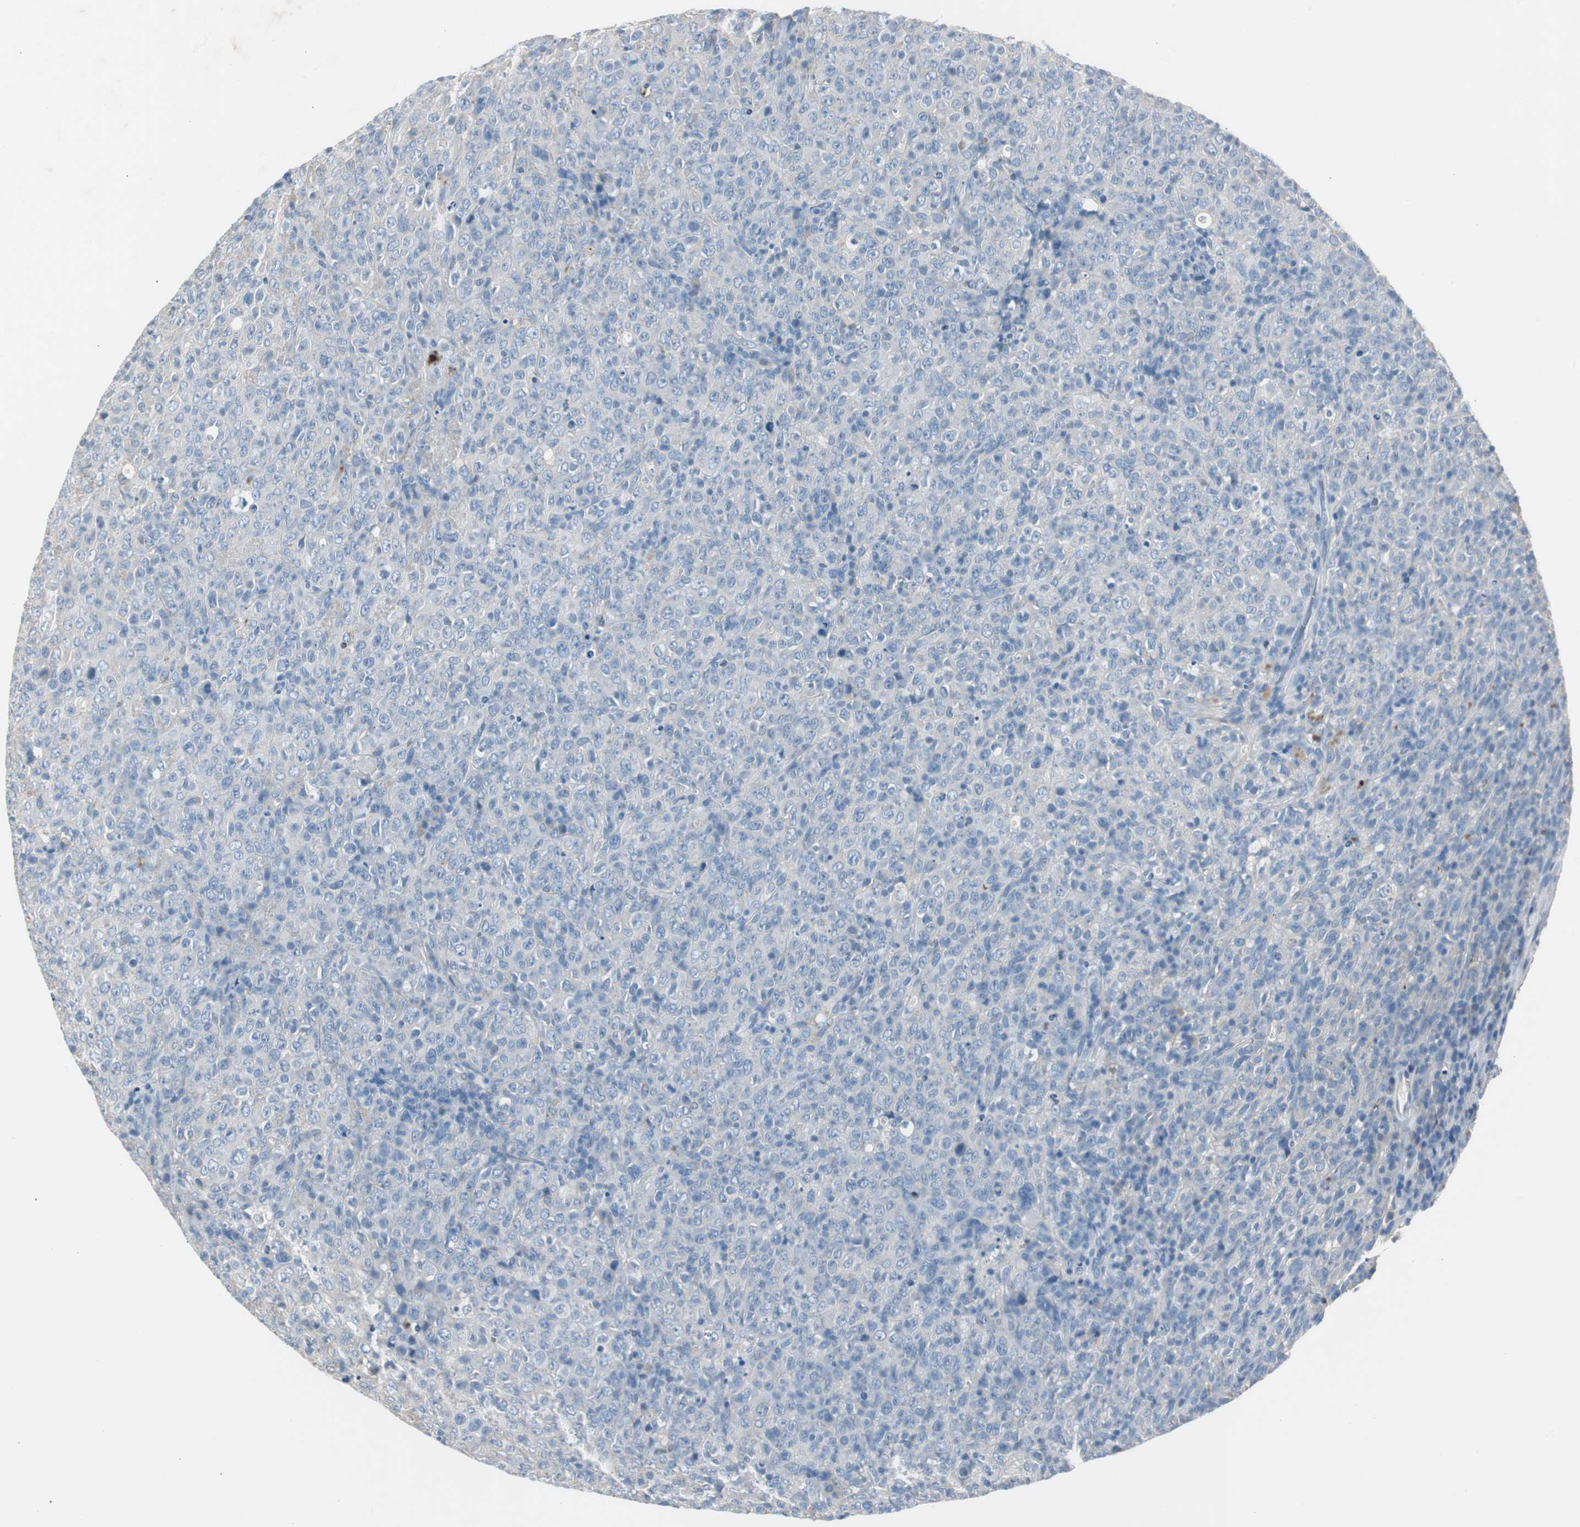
{"staining": {"intensity": "weak", "quantity": "<25%", "location": "cytoplasmic/membranous"}, "tissue": "lymphoma", "cell_type": "Tumor cells", "image_type": "cancer", "snomed": [{"axis": "morphology", "description": "Malignant lymphoma, non-Hodgkin's type, High grade"}, {"axis": "topography", "description": "Tonsil"}], "caption": "An immunohistochemistry photomicrograph of malignant lymphoma, non-Hodgkin's type (high-grade) is shown. There is no staining in tumor cells of malignant lymphoma, non-Hodgkin's type (high-grade). Brightfield microscopy of immunohistochemistry stained with DAB (brown) and hematoxylin (blue), captured at high magnification.", "gene": "SERPINF1", "patient": {"sex": "female", "age": 36}}